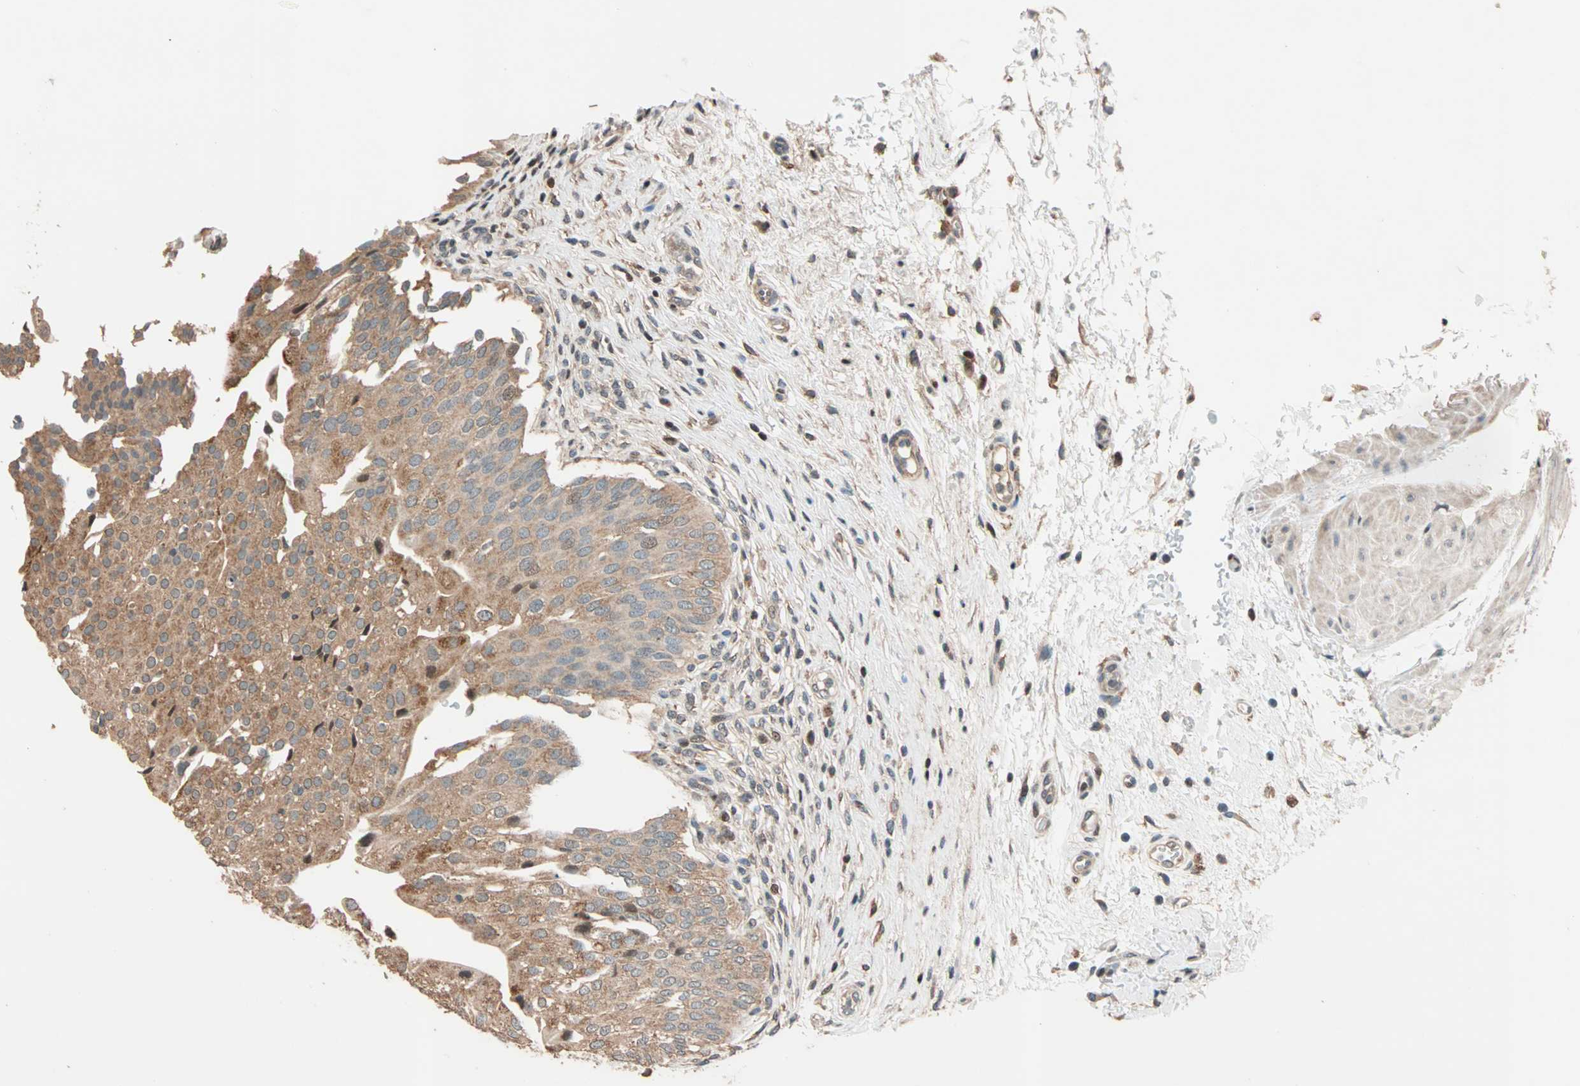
{"staining": {"intensity": "moderate", "quantity": ">75%", "location": "cytoplasmic/membranous"}, "tissue": "urinary bladder", "cell_type": "Urothelial cells", "image_type": "normal", "snomed": [{"axis": "morphology", "description": "Normal tissue, NOS"}, {"axis": "morphology", "description": "Urothelial carcinoma, High grade"}, {"axis": "topography", "description": "Urinary bladder"}], "caption": "An immunohistochemistry micrograph of normal tissue is shown. Protein staining in brown labels moderate cytoplasmic/membranous positivity in urinary bladder within urothelial cells. (DAB (3,3'-diaminobenzidine) IHC, brown staining for protein, blue staining for nuclei).", "gene": "HECW1", "patient": {"sex": "male", "age": 46}}